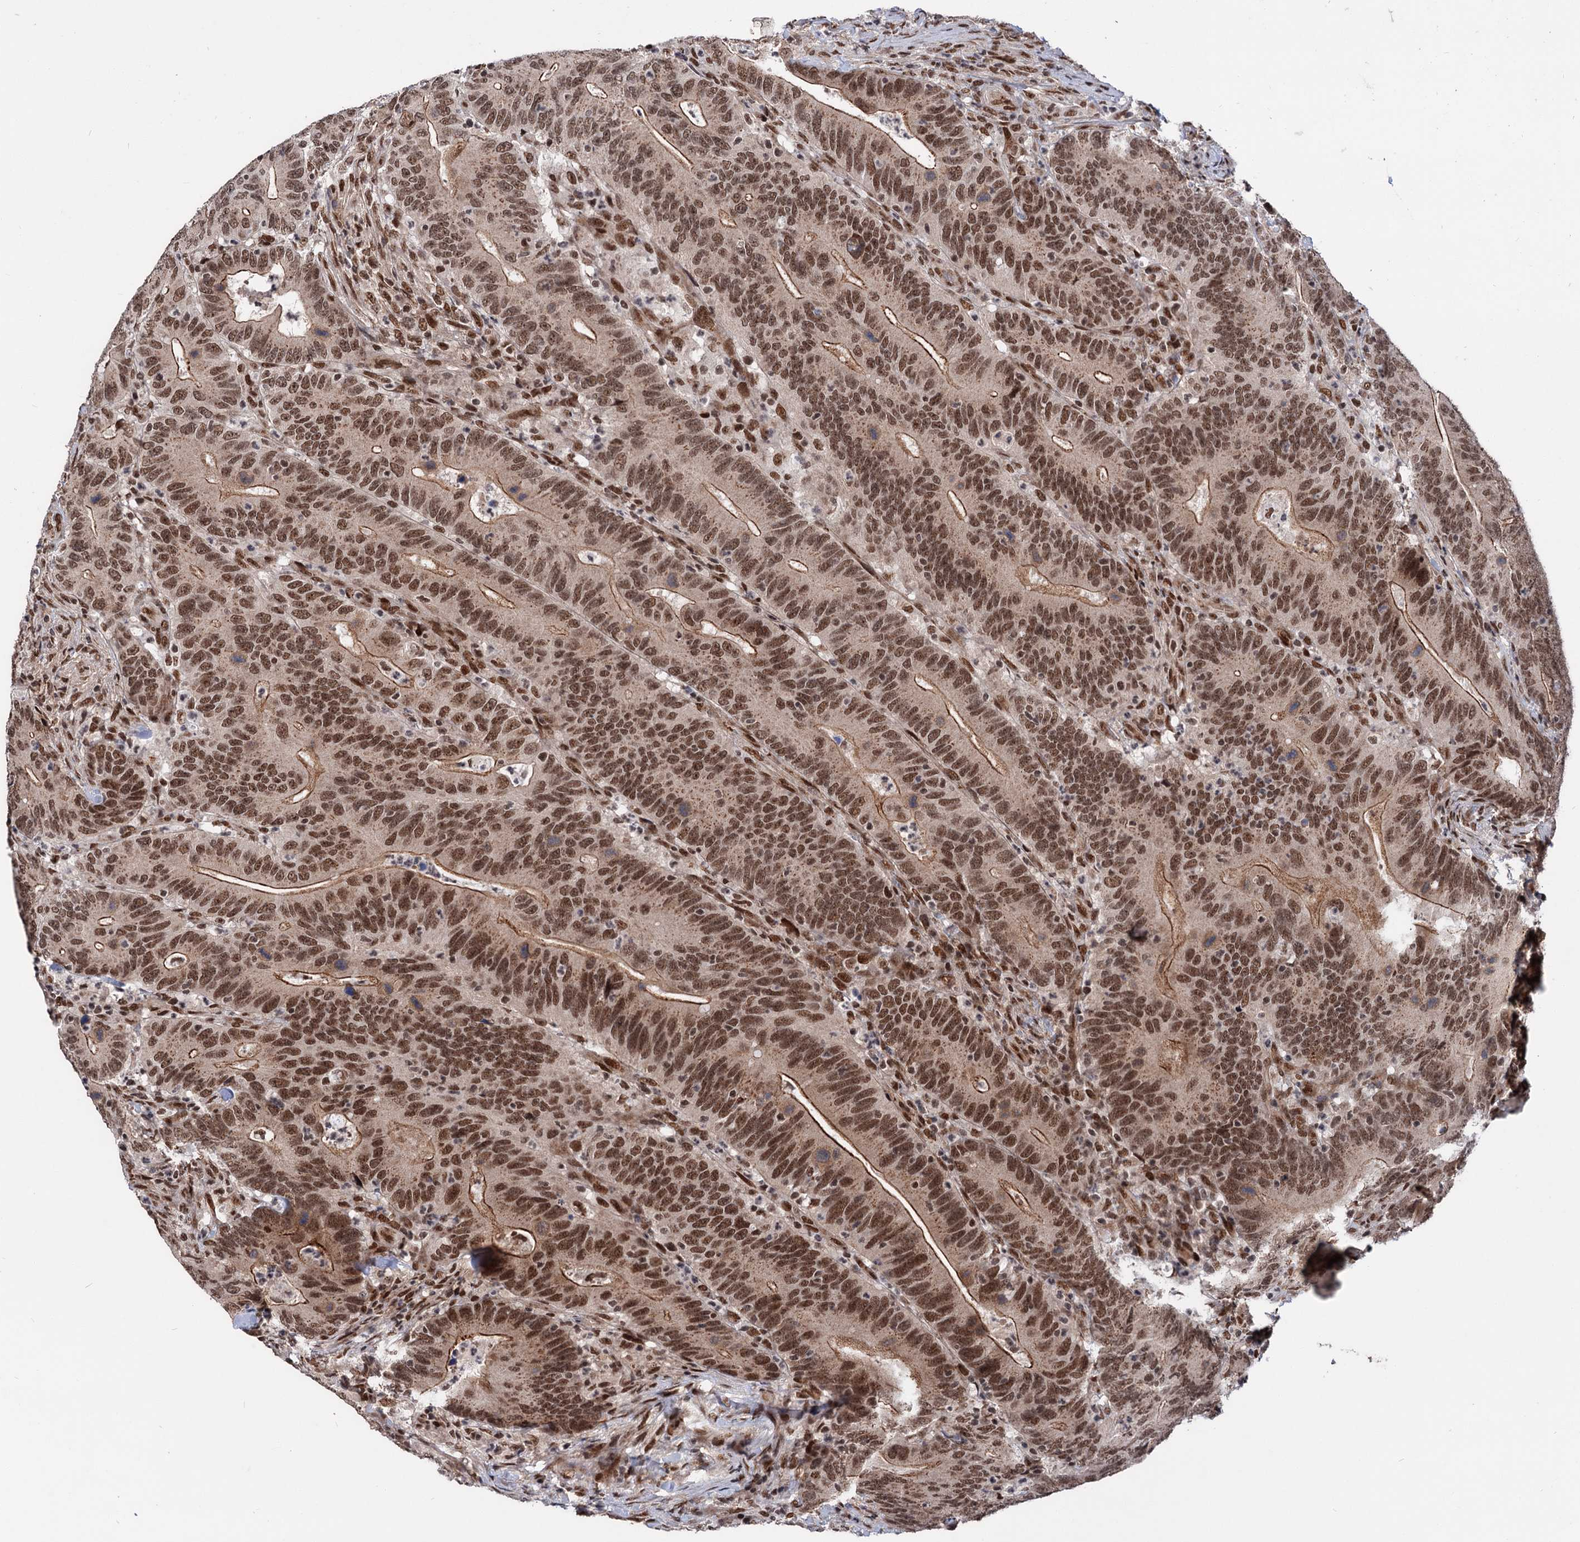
{"staining": {"intensity": "strong", "quantity": ">75%", "location": "cytoplasmic/membranous,nuclear"}, "tissue": "colorectal cancer", "cell_type": "Tumor cells", "image_type": "cancer", "snomed": [{"axis": "morphology", "description": "Adenocarcinoma, NOS"}, {"axis": "topography", "description": "Colon"}], "caption": "Immunohistochemistry (DAB (3,3'-diaminobenzidine)) staining of human colorectal cancer exhibits strong cytoplasmic/membranous and nuclear protein expression in approximately >75% of tumor cells. The protein is stained brown, and the nuclei are stained in blue (DAB (3,3'-diaminobenzidine) IHC with brightfield microscopy, high magnification).", "gene": "MAML1", "patient": {"sex": "female", "age": 66}}